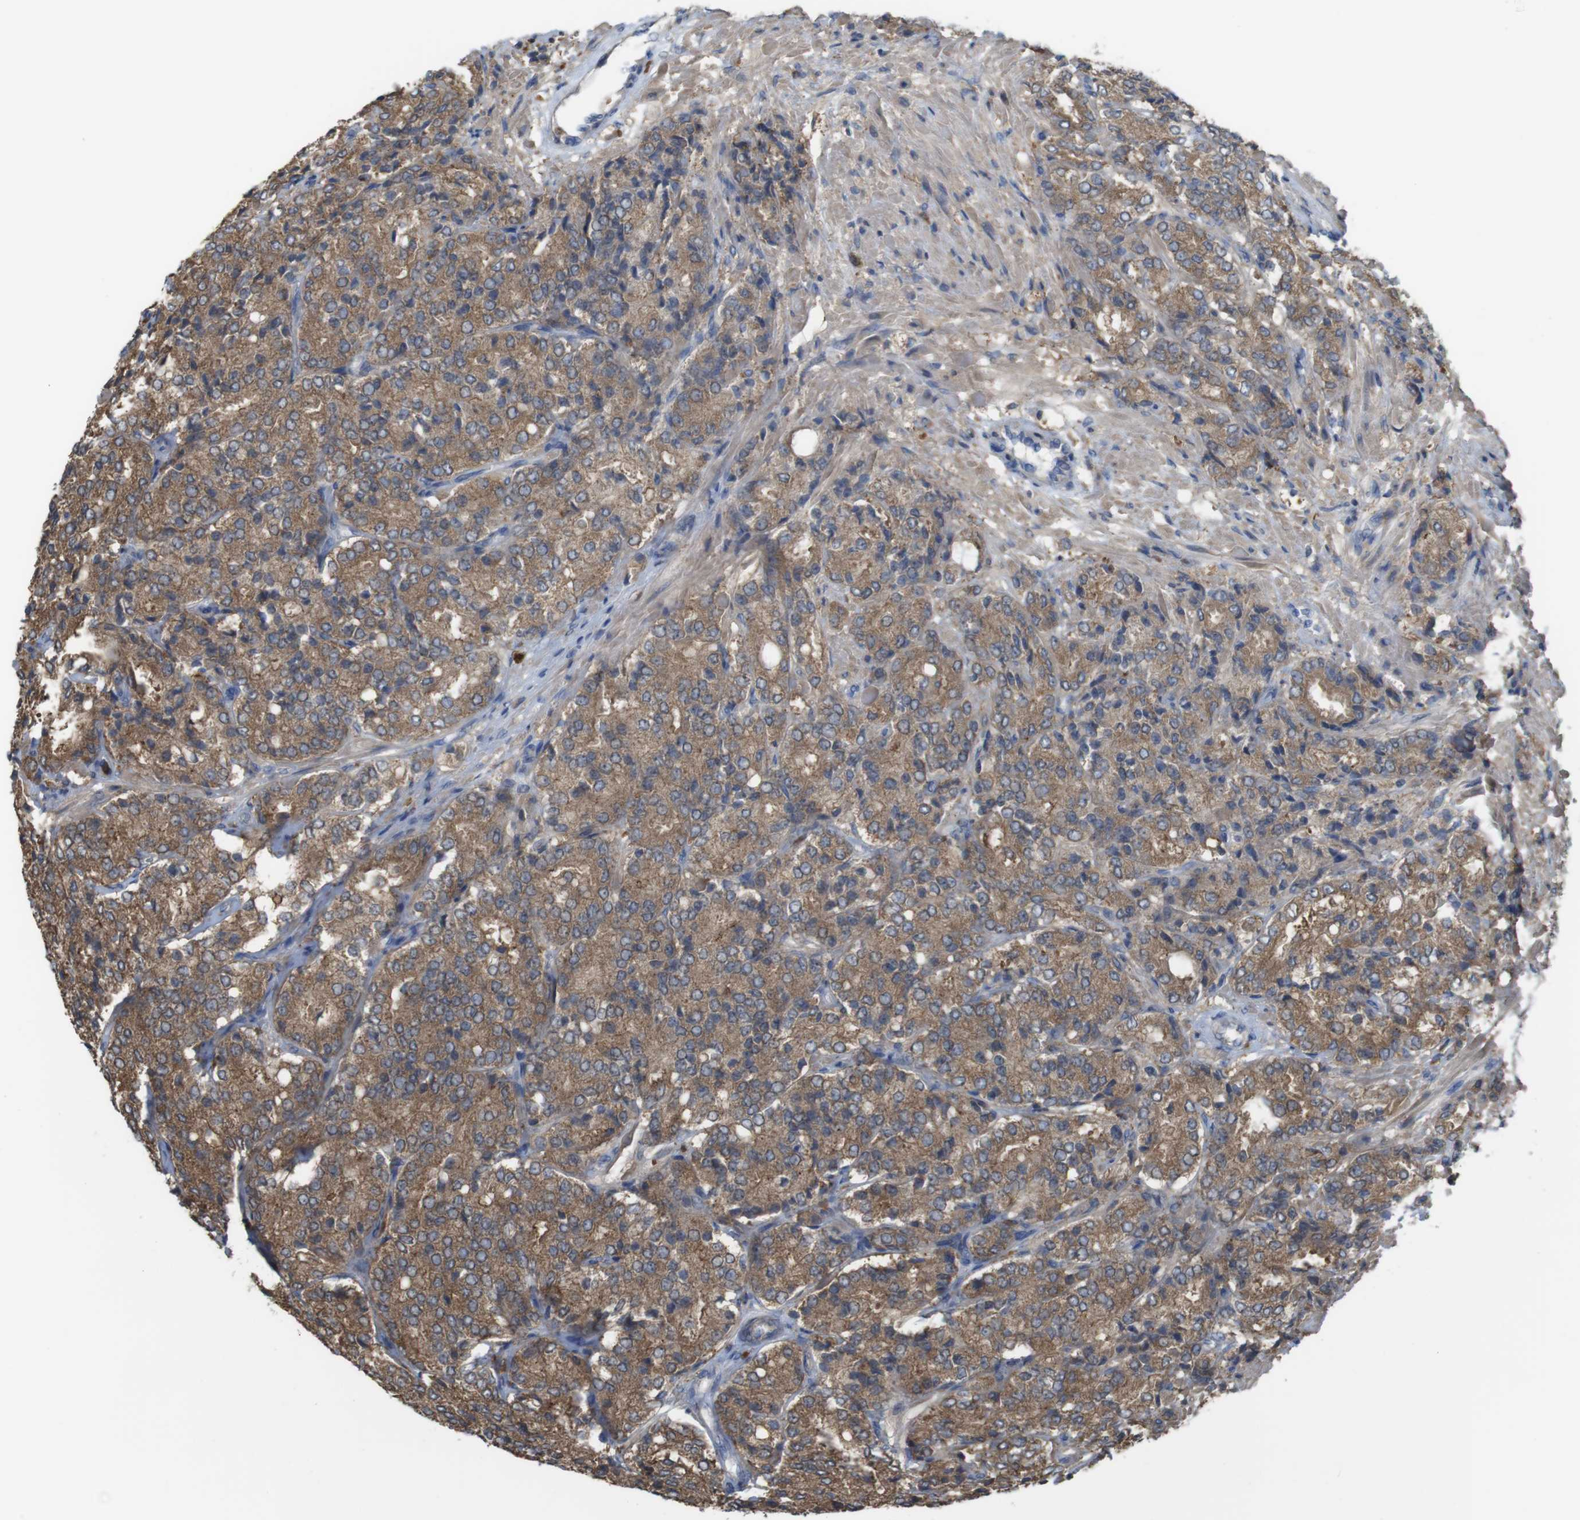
{"staining": {"intensity": "moderate", "quantity": ">75%", "location": "cytoplasmic/membranous"}, "tissue": "prostate cancer", "cell_type": "Tumor cells", "image_type": "cancer", "snomed": [{"axis": "morphology", "description": "Adenocarcinoma, High grade"}, {"axis": "topography", "description": "Prostate"}], "caption": "The immunohistochemical stain shows moderate cytoplasmic/membranous expression in tumor cells of prostate cancer tissue. The staining was performed using DAB to visualize the protein expression in brown, while the nuclei were stained in blue with hematoxylin (Magnification: 20x).", "gene": "PRKCD", "patient": {"sex": "male", "age": 65}}